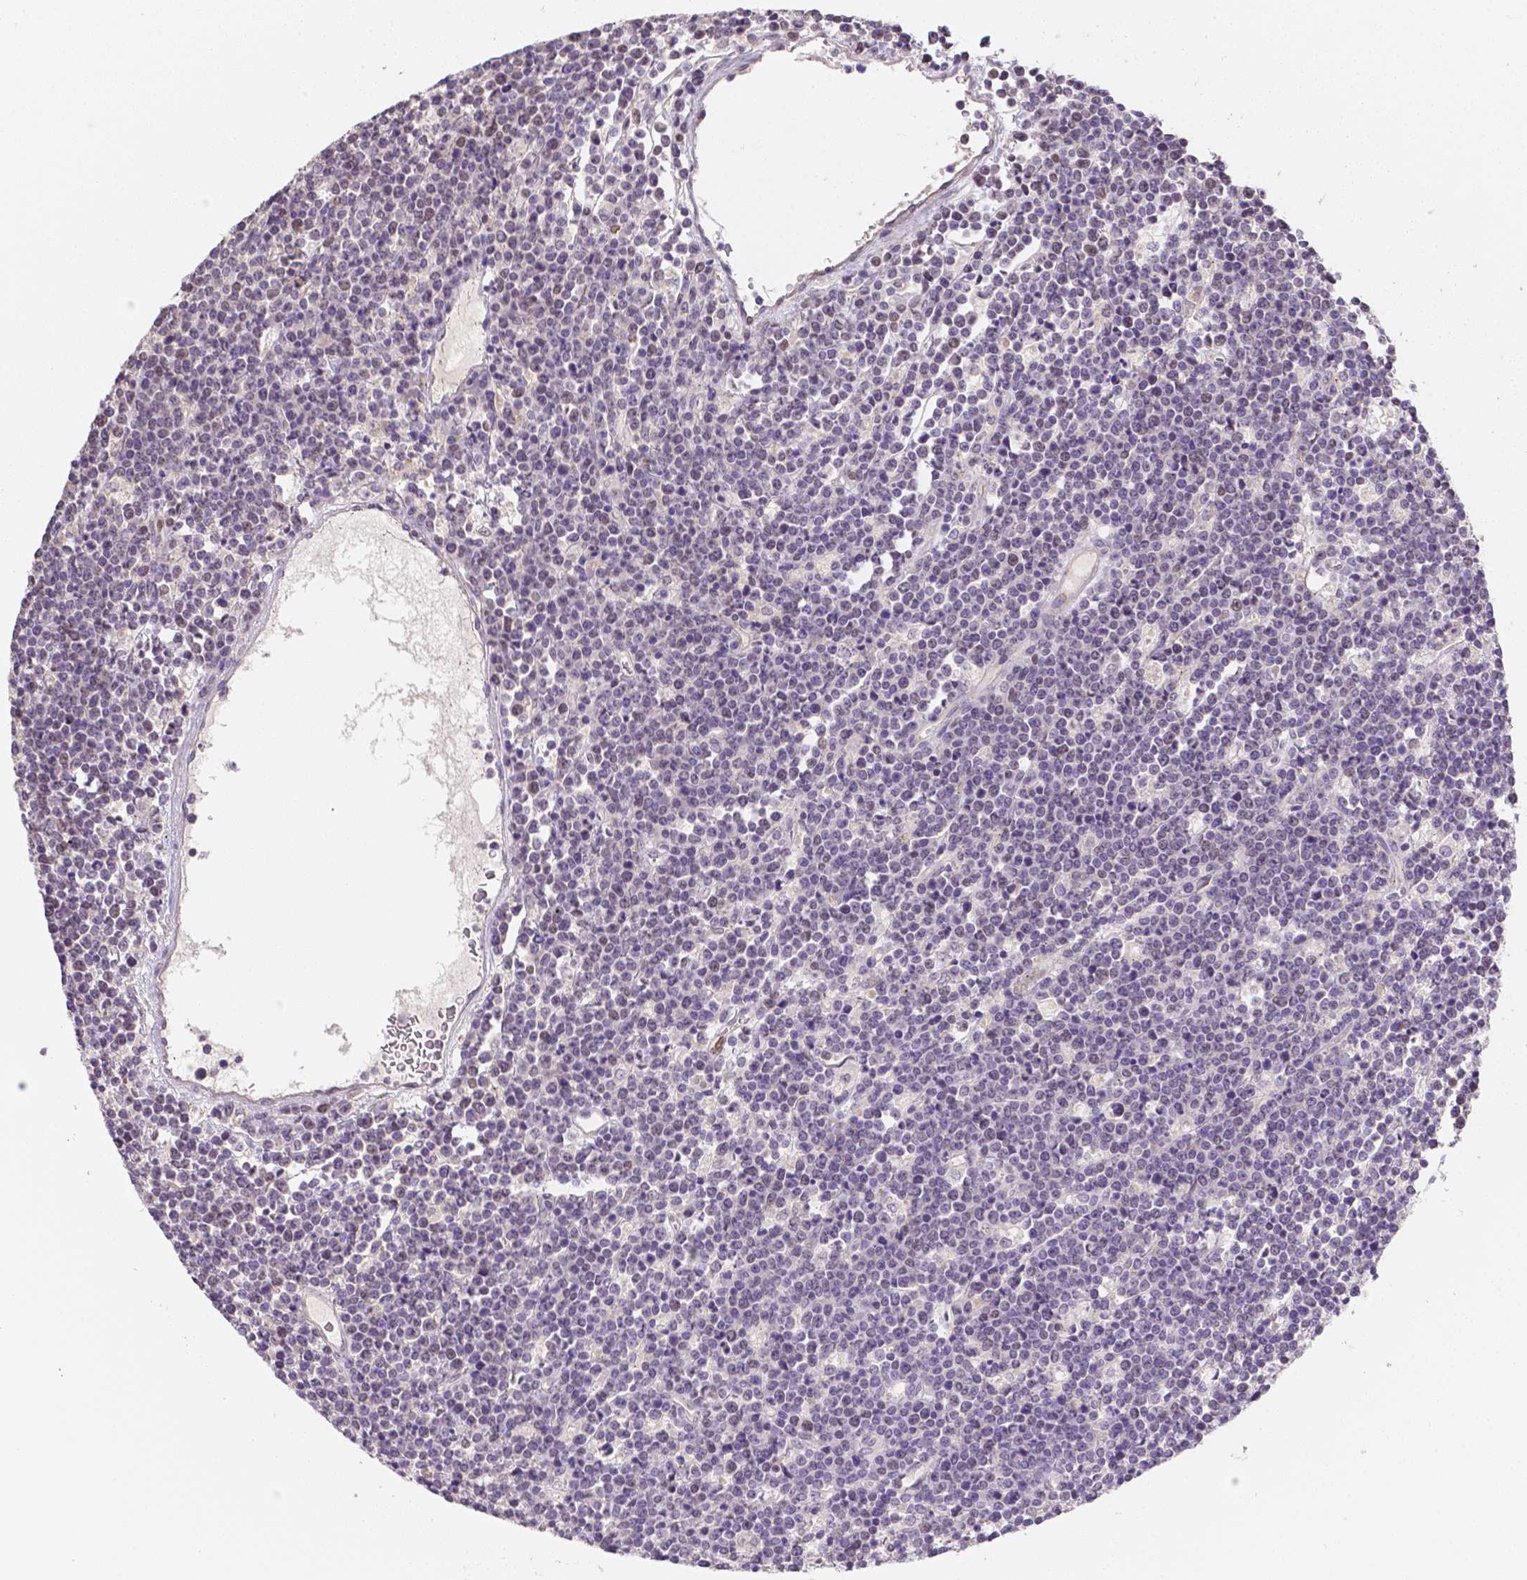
{"staining": {"intensity": "negative", "quantity": "none", "location": "none"}, "tissue": "lymphoma", "cell_type": "Tumor cells", "image_type": "cancer", "snomed": [{"axis": "morphology", "description": "Malignant lymphoma, non-Hodgkin's type, High grade"}, {"axis": "topography", "description": "Ovary"}], "caption": "Tumor cells show no significant protein staining in lymphoma. (DAB (3,3'-diaminobenzidine) immunohistochemistry, high magnification).", "gene": "C10orf67", "patient": {"sex": "female", "age": 56}}